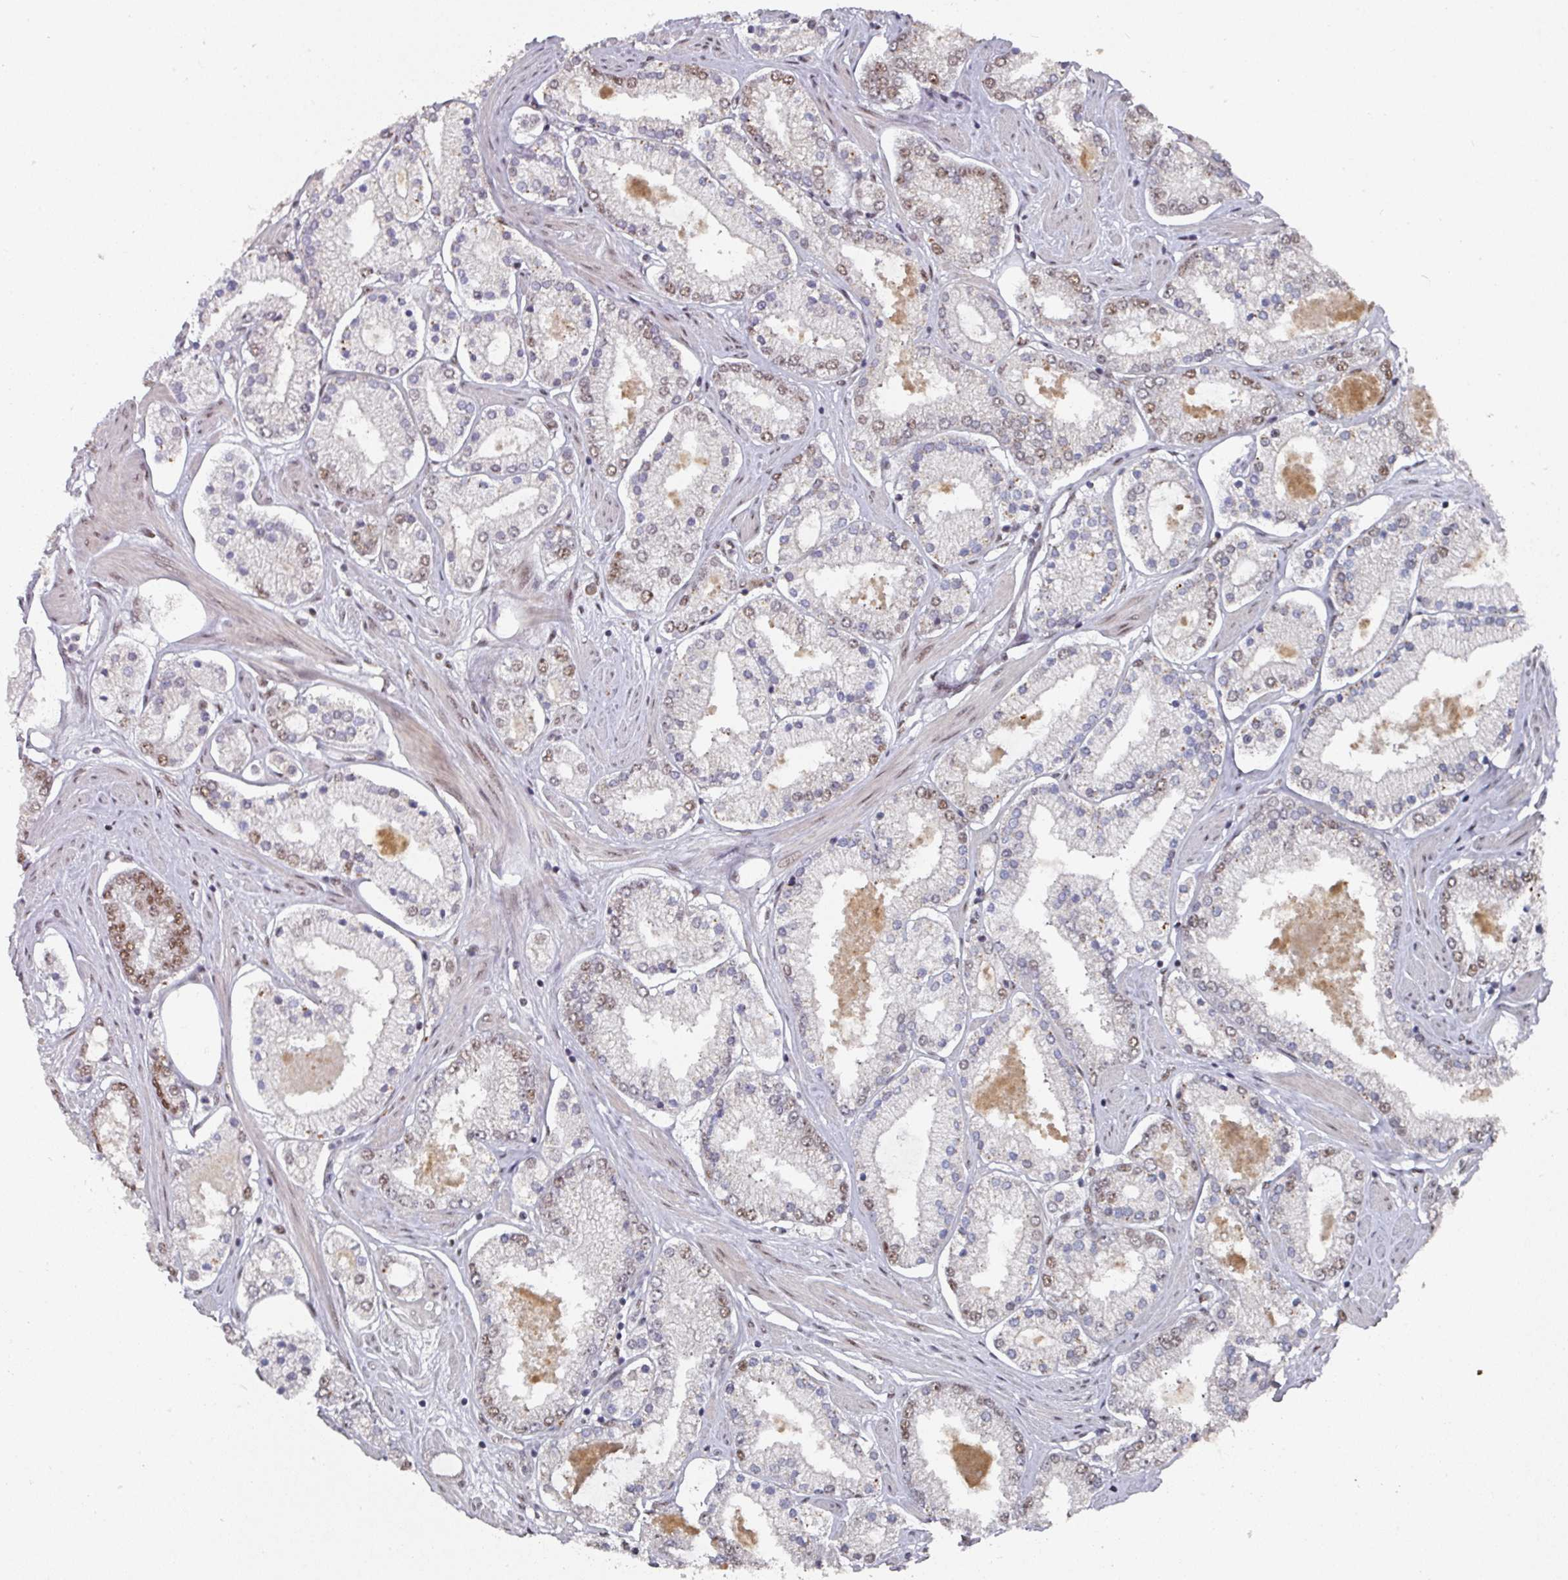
{"staining": {"intensity": "moderate", "quantity": "<25%", "location": "nuclear"}, "tissue": "prostate cancer", "cell_type": "Tumor cells", "image_type": "cancer", "snomed": [{"axis": "morphology", "description": "Adenocarcinoma, Low grade"}, {"axis": "topography", "description": "Prostate"}], "caption": "The immunohistochemical stain labels moderate nuclear expression in tumor cells of prostate cancer (adenocarcinoma (low-grade)) tissue.", "gene": "MEPCE", "patient": {"sex": "male", "age": 42}}